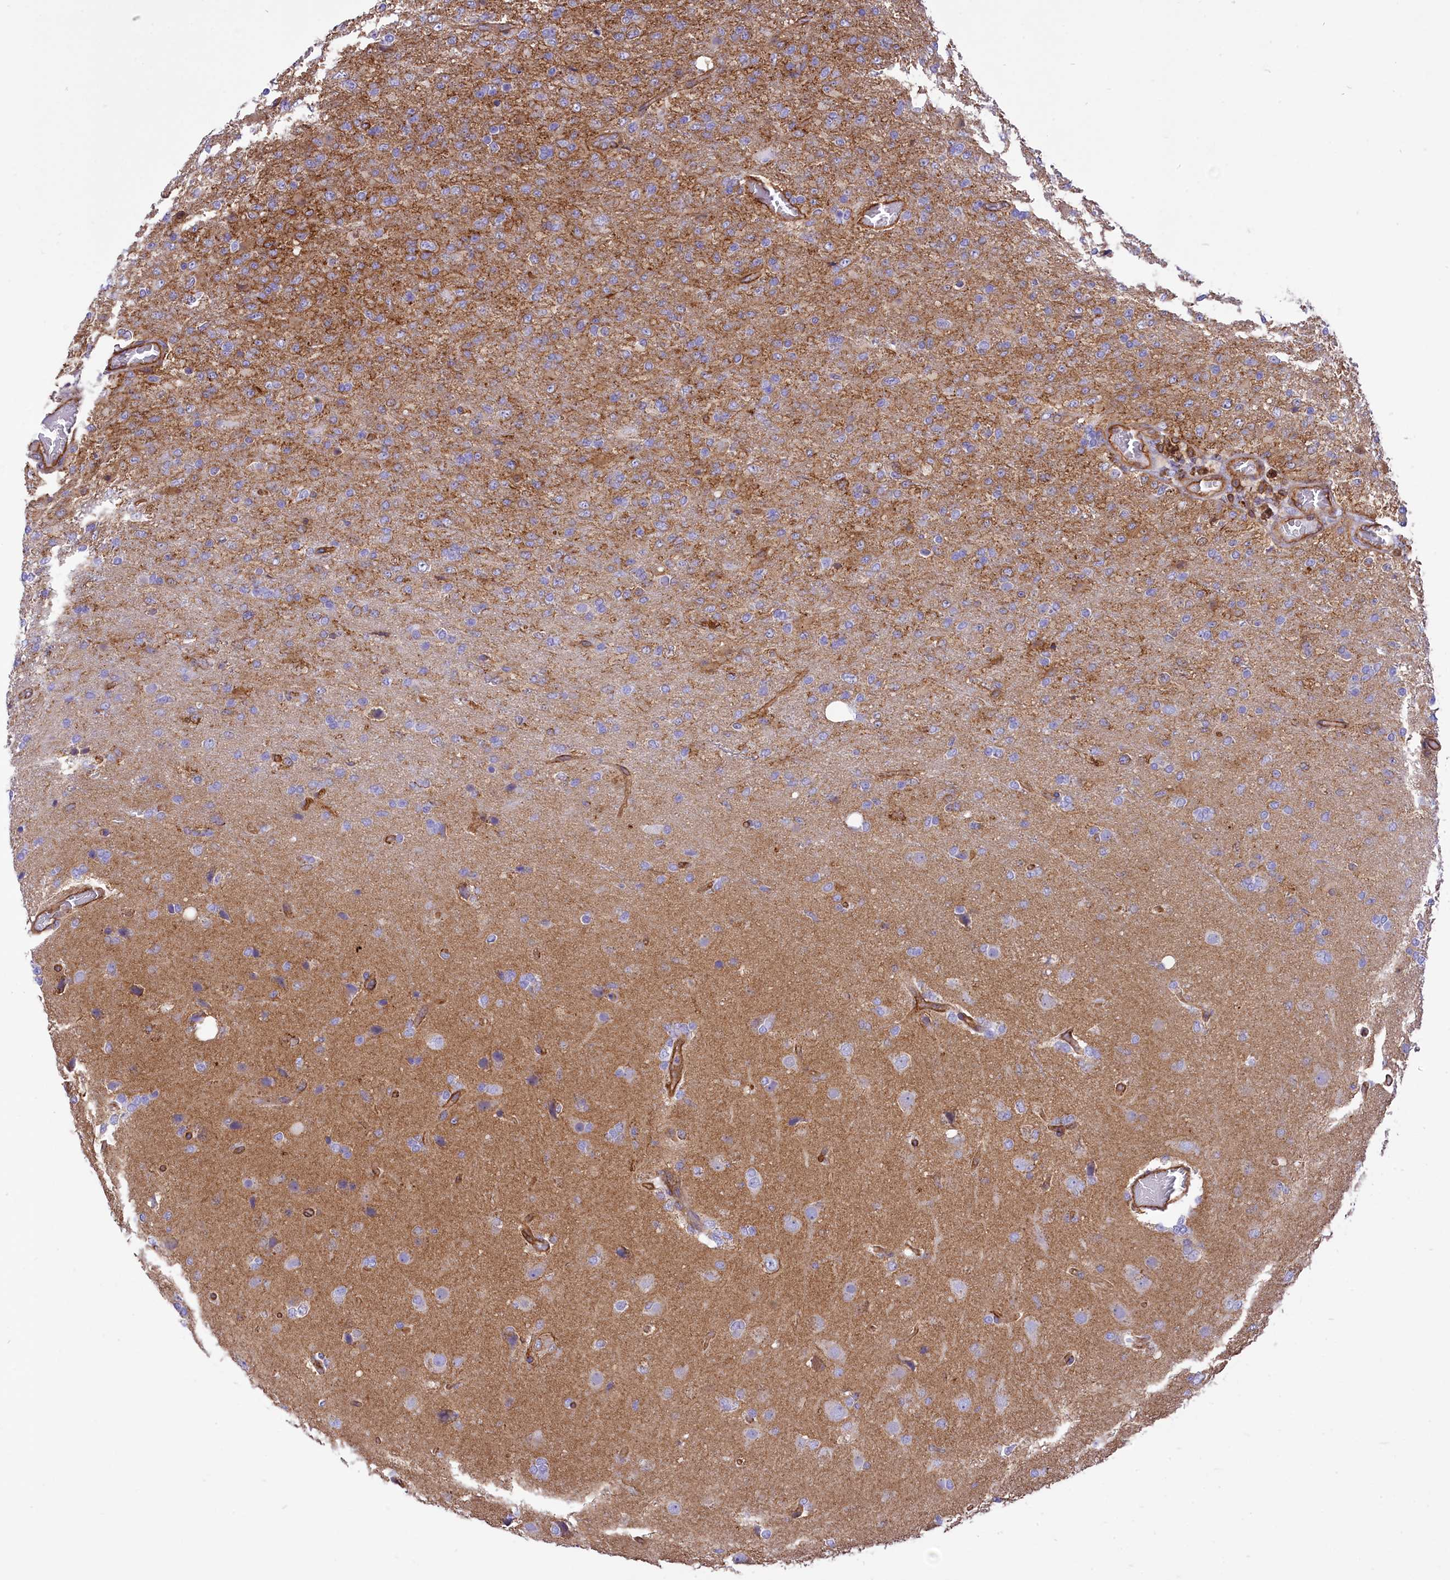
{"staining": {"intensity": "negative", "quantity": "none", "location": "none"}, "tissue": "glioma", "cell_type": "Tumor cells", "image_type": "cancer", "snomed": [{"axis": "morphology", "description": "Glioma, malignant, High grade"}, {"axis": "topography", "description": "Brain"}], "caption": "An immunohistochemistry image of glioma is shown. There is no staining in tumor cells of glioma.", "gene": "SEPTIN9", "patient": {"sex": "female", "age": 74}}